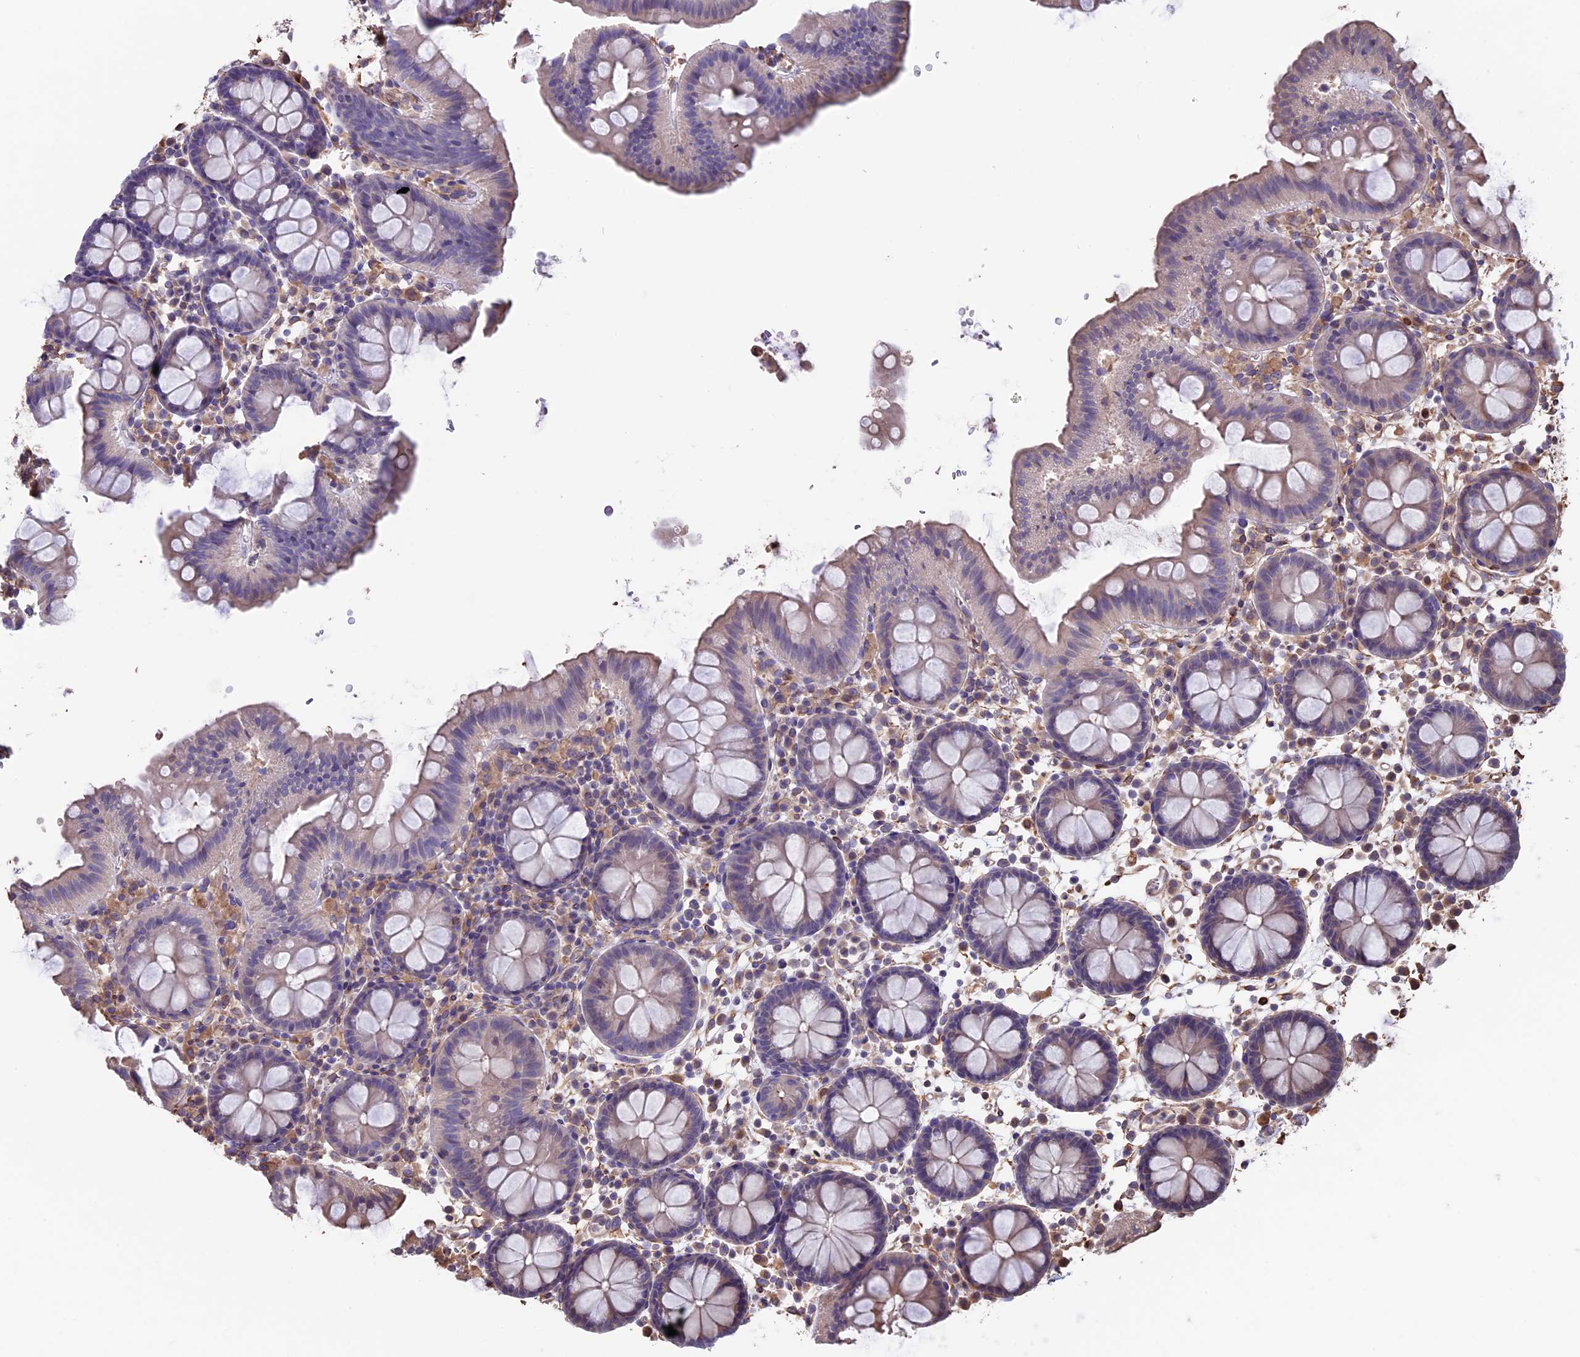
{"staining": {"intensity": "moderate", "quantity": ">75%", "location": "cytoplasmic/membranous"}, "tissue": "colon", "cell_type": "Endothelial cells", "image_type": "normal", "snomed": [{"axis": "morphology", "description": "Normal tissue, NOS"}, {"axis": "topography", "description": "Colon"}], "caption": "Moderate cytoplasmic/membranous staining for a protein is identified in about >75% of endothelial cells of benign colon using immunohistochemistry (IHC).", "gene": "SEH1L", "patient": {"sex": "male", "age": 75}}